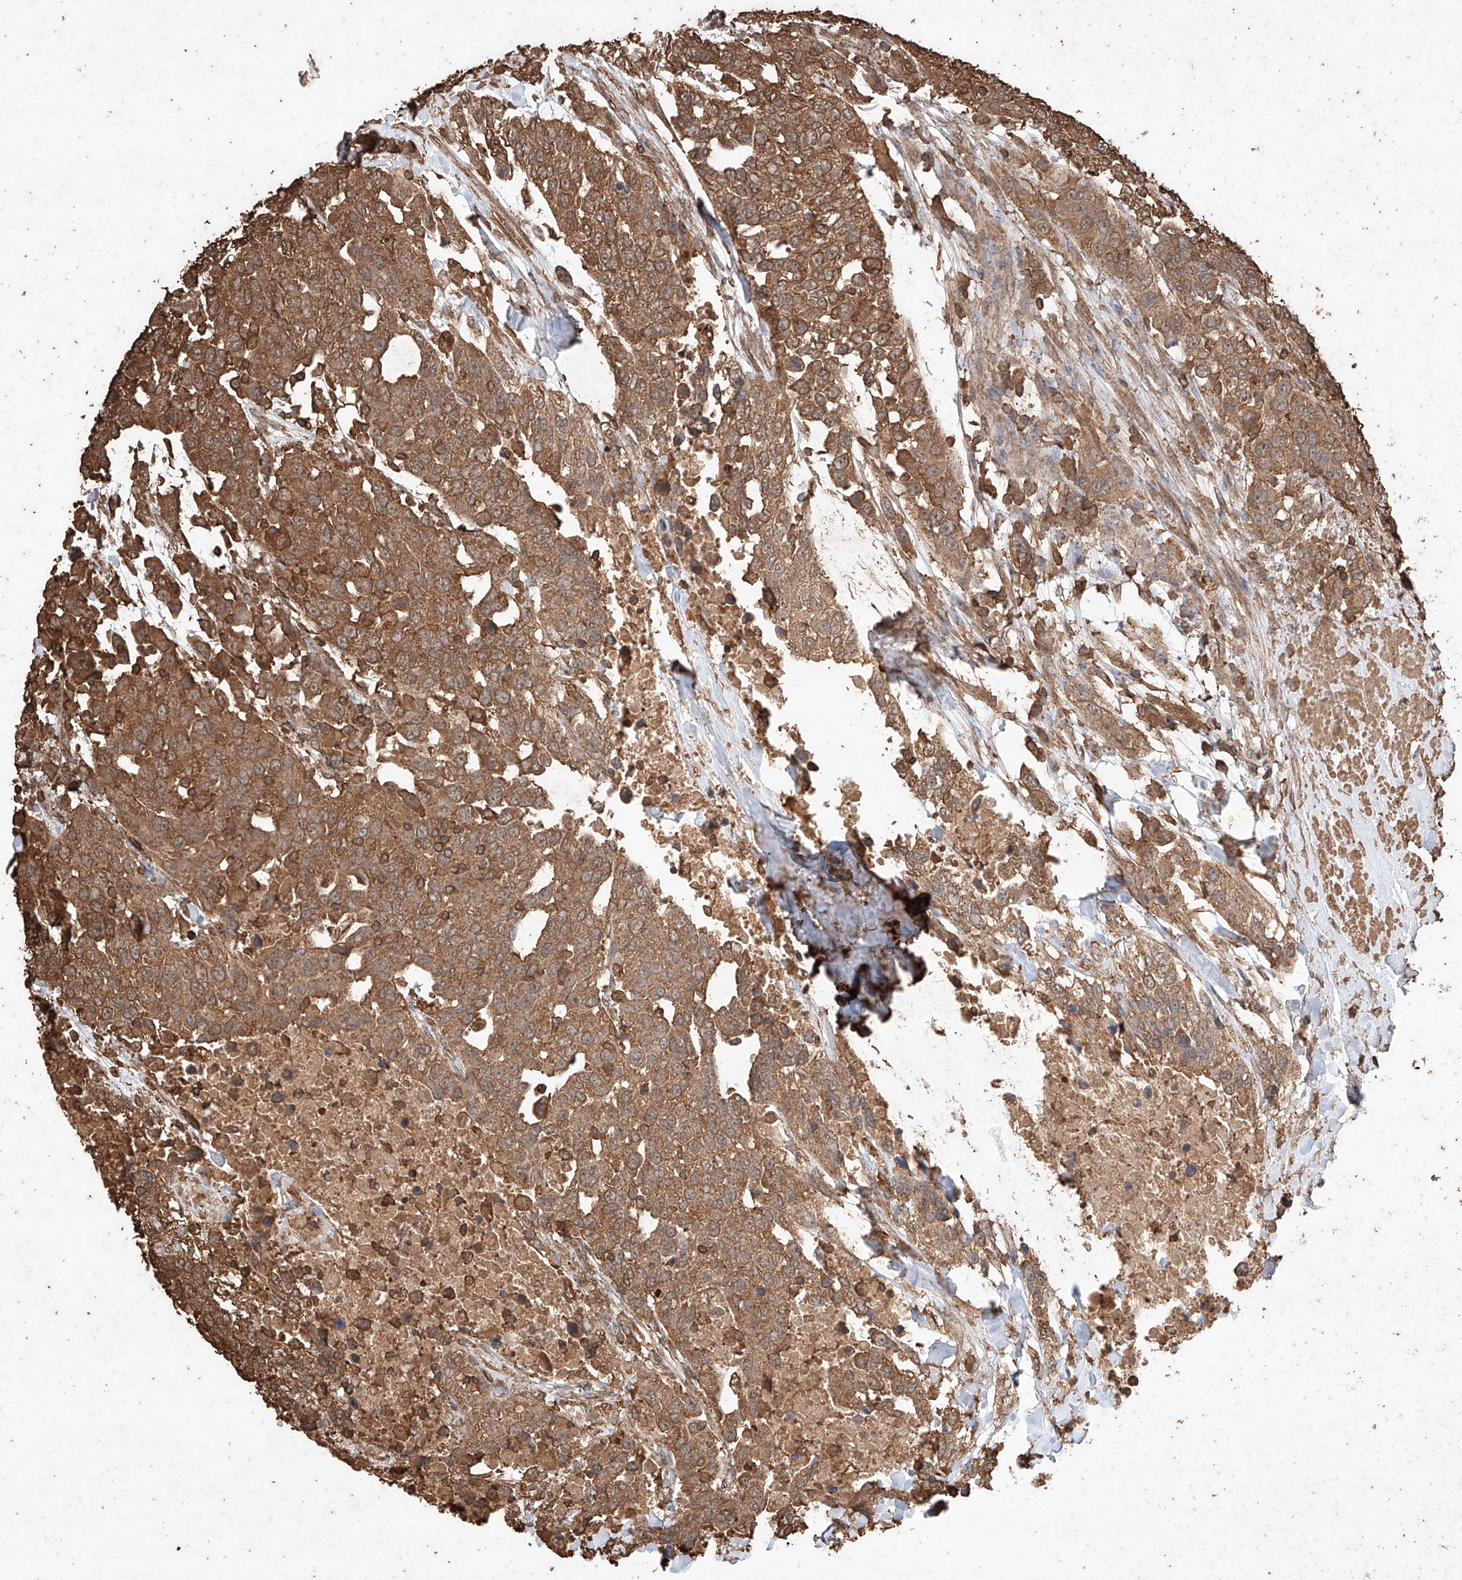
{"staining": {"intensity": "moderate", "quantity": ">75%", "location": "cytoplasmic/membranous"}, "tissue": "urothelial cancer", "cell_type": "Tumor cells", "image_type": "cancer", "snomed": [{"axis": "morphology", "description": "Urothelial carcinoma, High grade"}, {"axis": "topography", "description": "Urinary bladder"}], "caption": "DAB immunohistochemical staining of urothelial cancer demonstrates moderate cytoplasmic/membranous protein staining in approximately >75% of tumor cells. (DAB = brown stain, brightfield microscopy at high magnification).", "gene": "M6PR", "patient": {"sex": "female", "age": 80}}